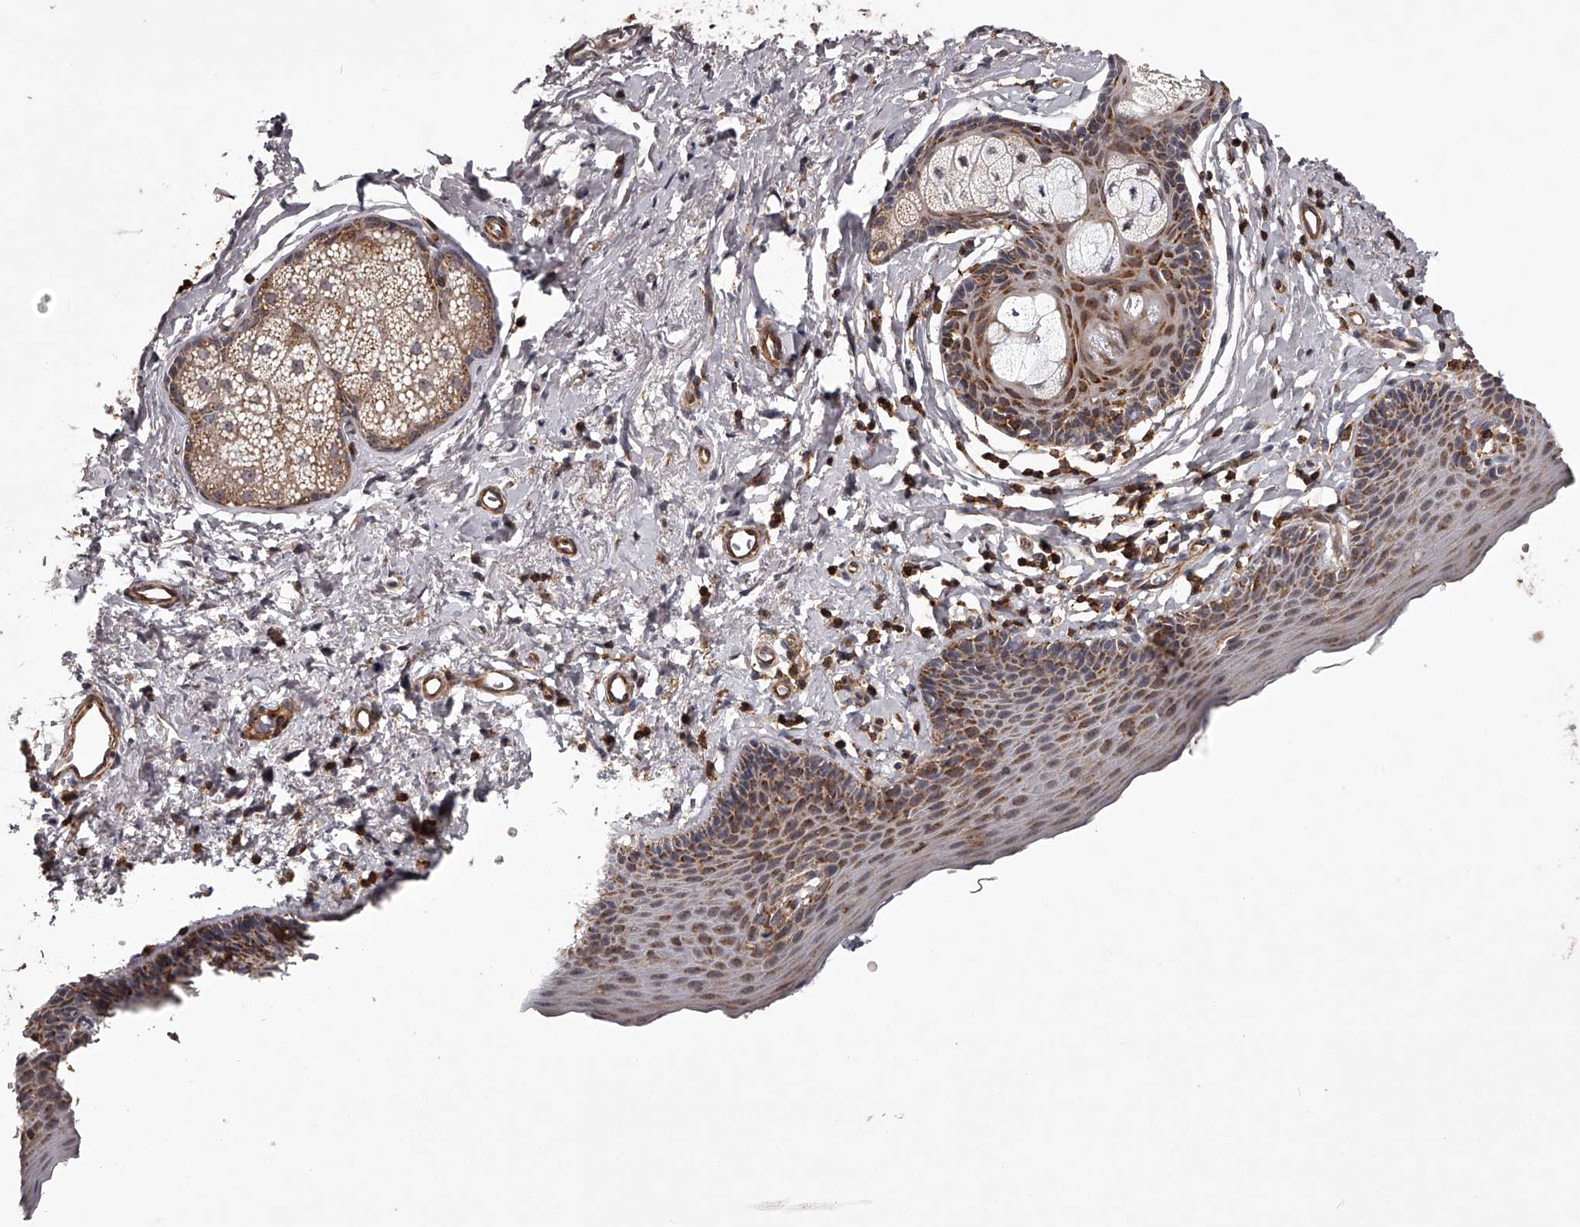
{"staining": {"intensity": "moderate", "quantity": "25%-75%", "location": "cytoplasmic/membranous"}, "tissue": "skin", "cell_type": "Epidermal cells", "image_type": "normal", "snomed": [{"axis": "morphology", "description": "Normal tissue, NOS"}, {"axis": "topography", "description": "Vulva"}], "caption": "Protein staining of unremarkable skin demonstrates moderate cytoplasmic/membranous expression in about 25%-75% of epidermal cells.", "gene": "RRP36", "patient": {"sex": "female", "age": 66}}